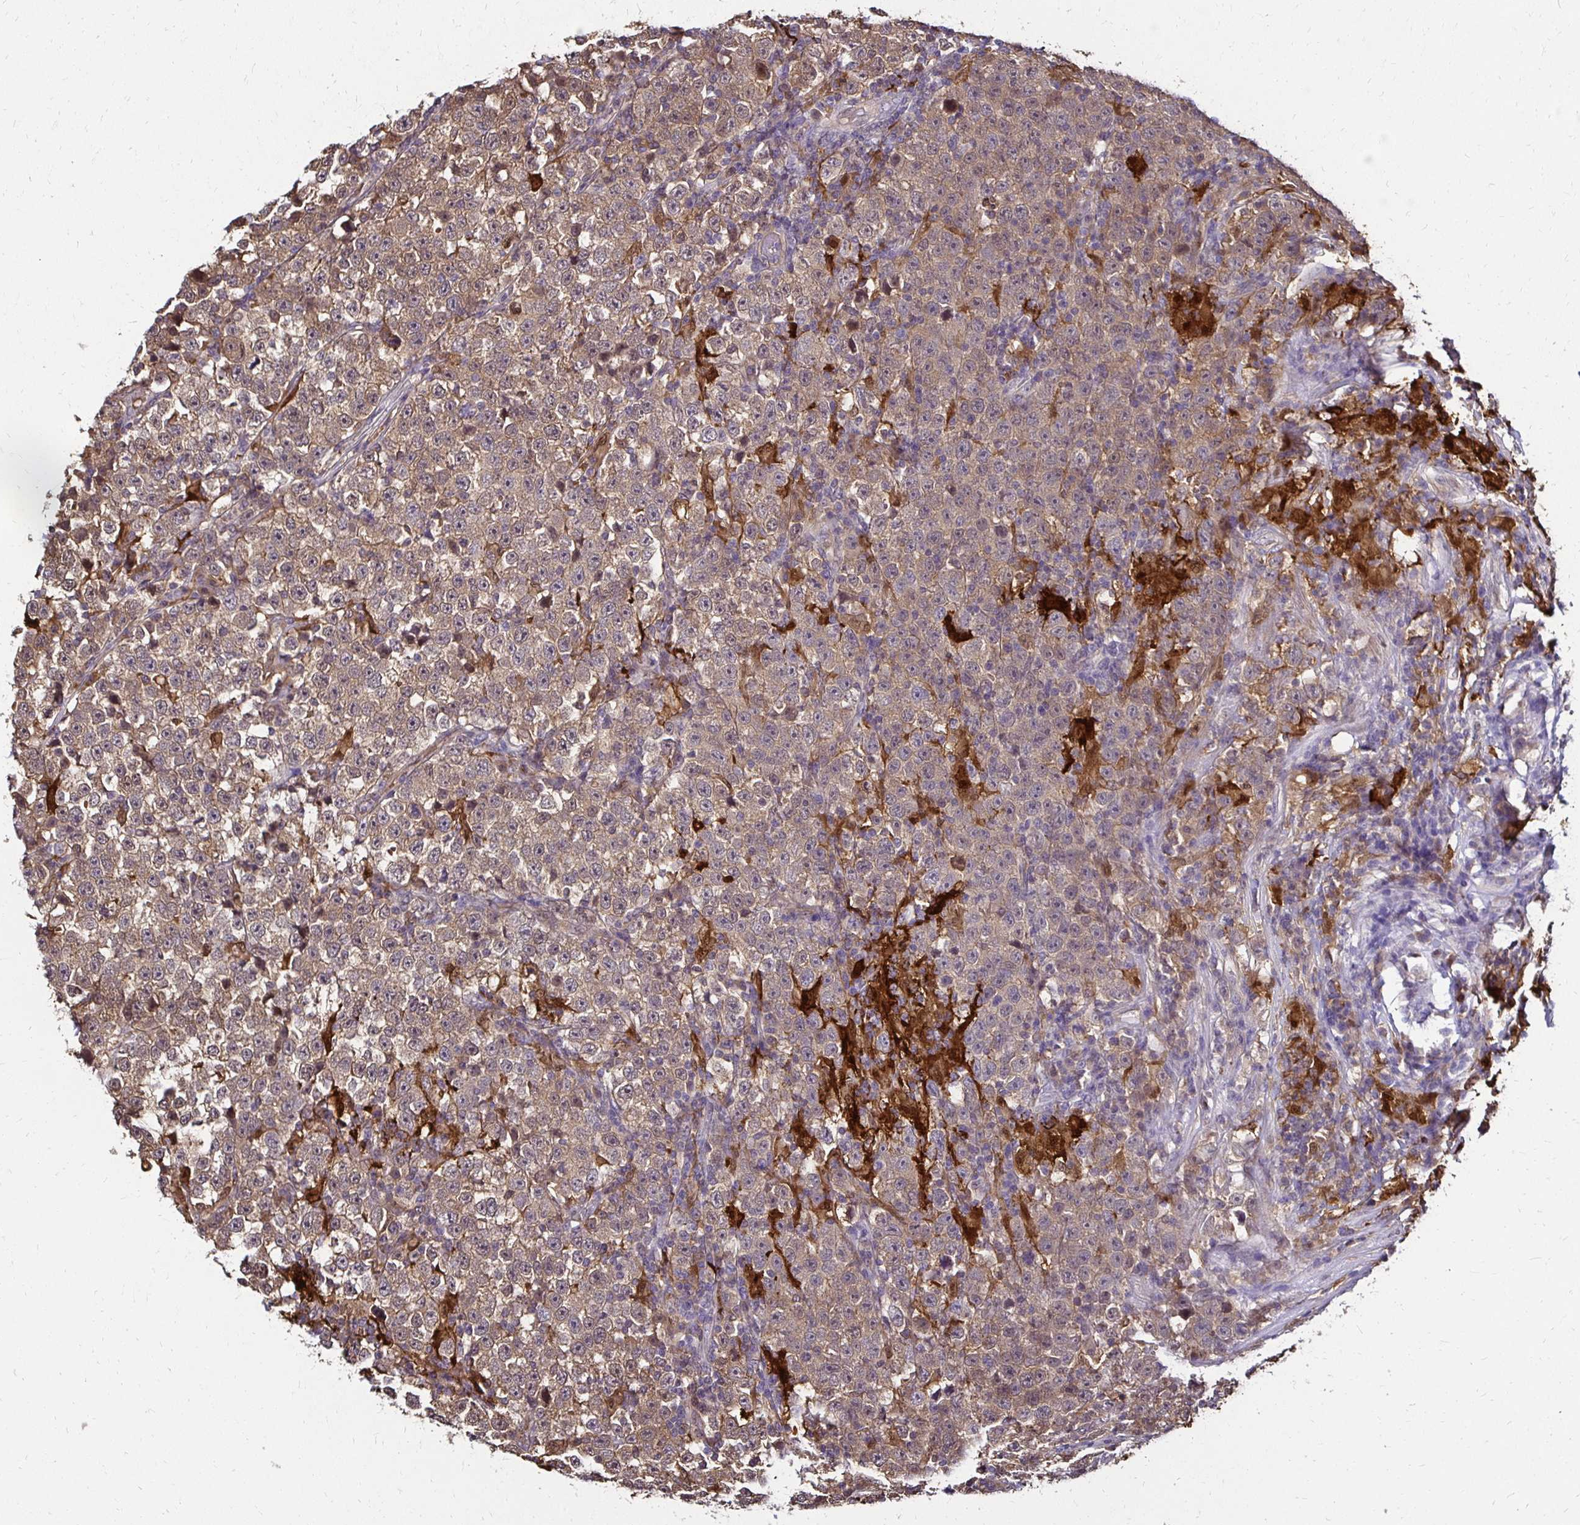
{"staining": {"intensity": "weak", "quantity": ">75%", "location": "cytoplasmic/membranous"}, "tissue": "testis cancer", "cell_type": "Tumor cells", "image_type": "cancer", "snomed": [{"axis": "morphology", "description": "Seminoma, NOS"}, {"axis": "topography", "description": "Testis"}], "caption": "Weak cytoplasmic/membranous protein expression is appreciated in approximately >75% of tumor cells in testis cancer (seminoma).", "gene": "TXN", "patient": {"sex": "male", "age": 43}}